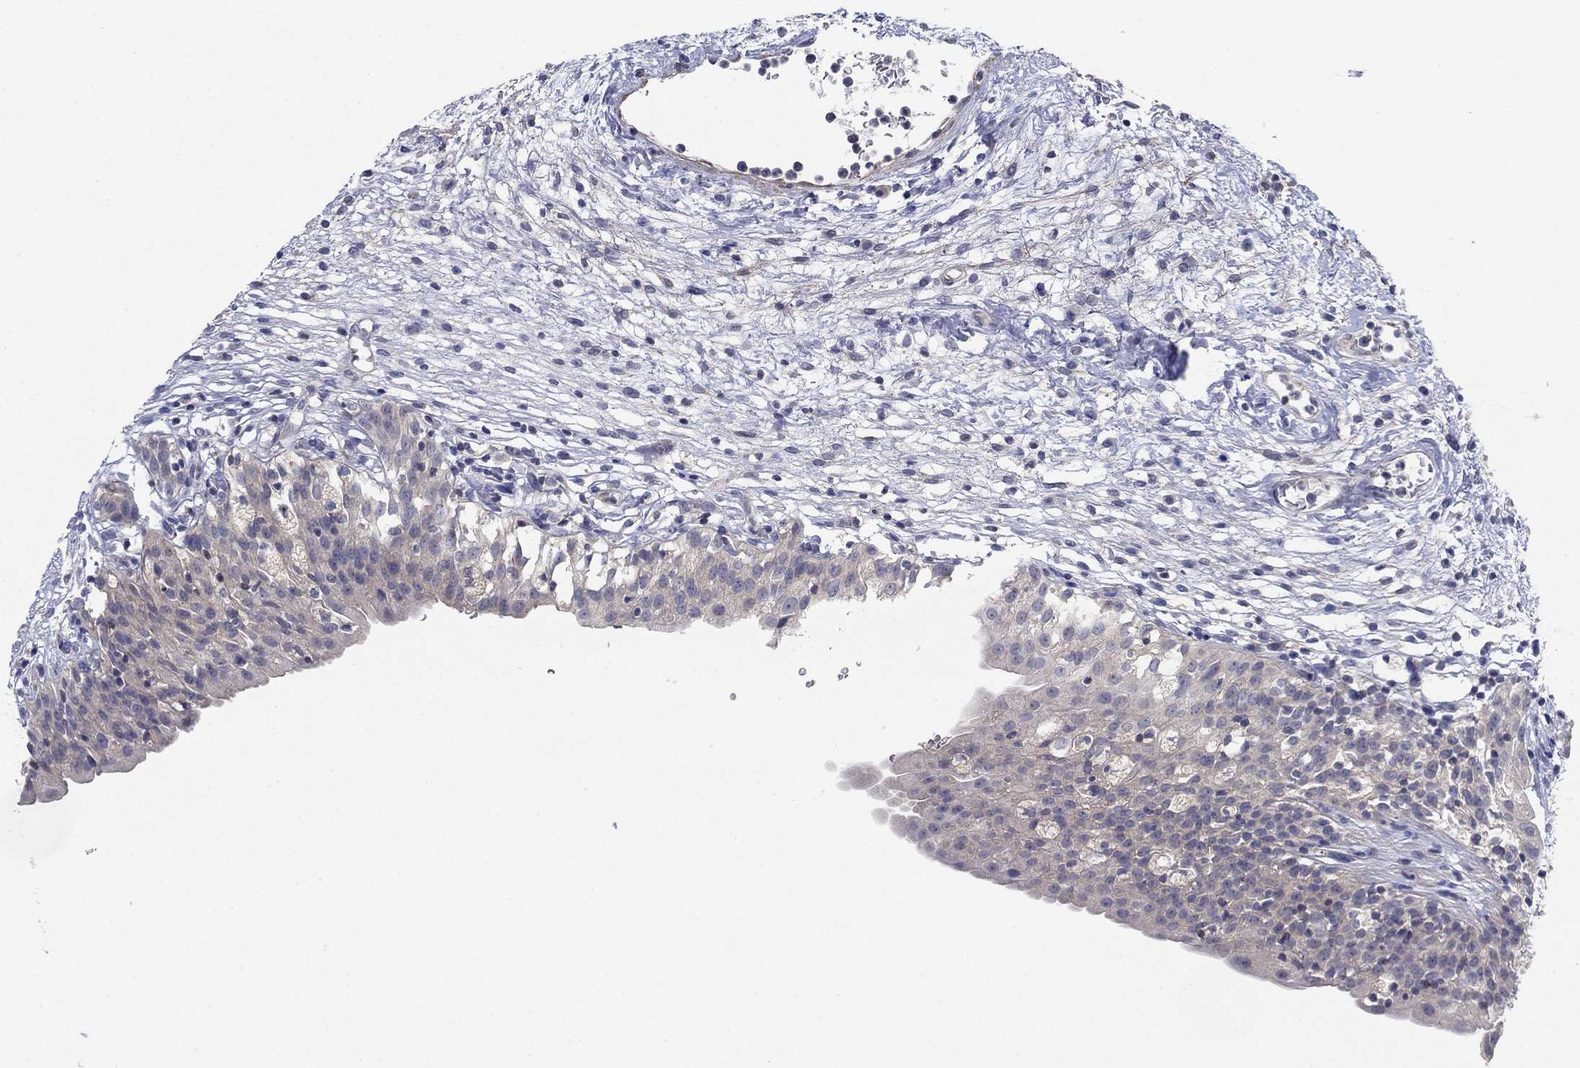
{"staining": {"intensity": "negative", "quantity": "none", "location": "none"}, "tissue": "urinary bladder", "cell_type": "Urothelial cells", "image_type": "normal", "snomed": [{"axis": "morphology", "description": "Normal tissue, NOS"}, {"axis": "topography", "description": "Urinary bladder"}], "caption": "This is a histopathology image of IHC staining of unremarkable urinary bladder, which shows no staining in urothelial cells.", "gene": "GRK7", "patient": {"sex": "male", "age": 76}}